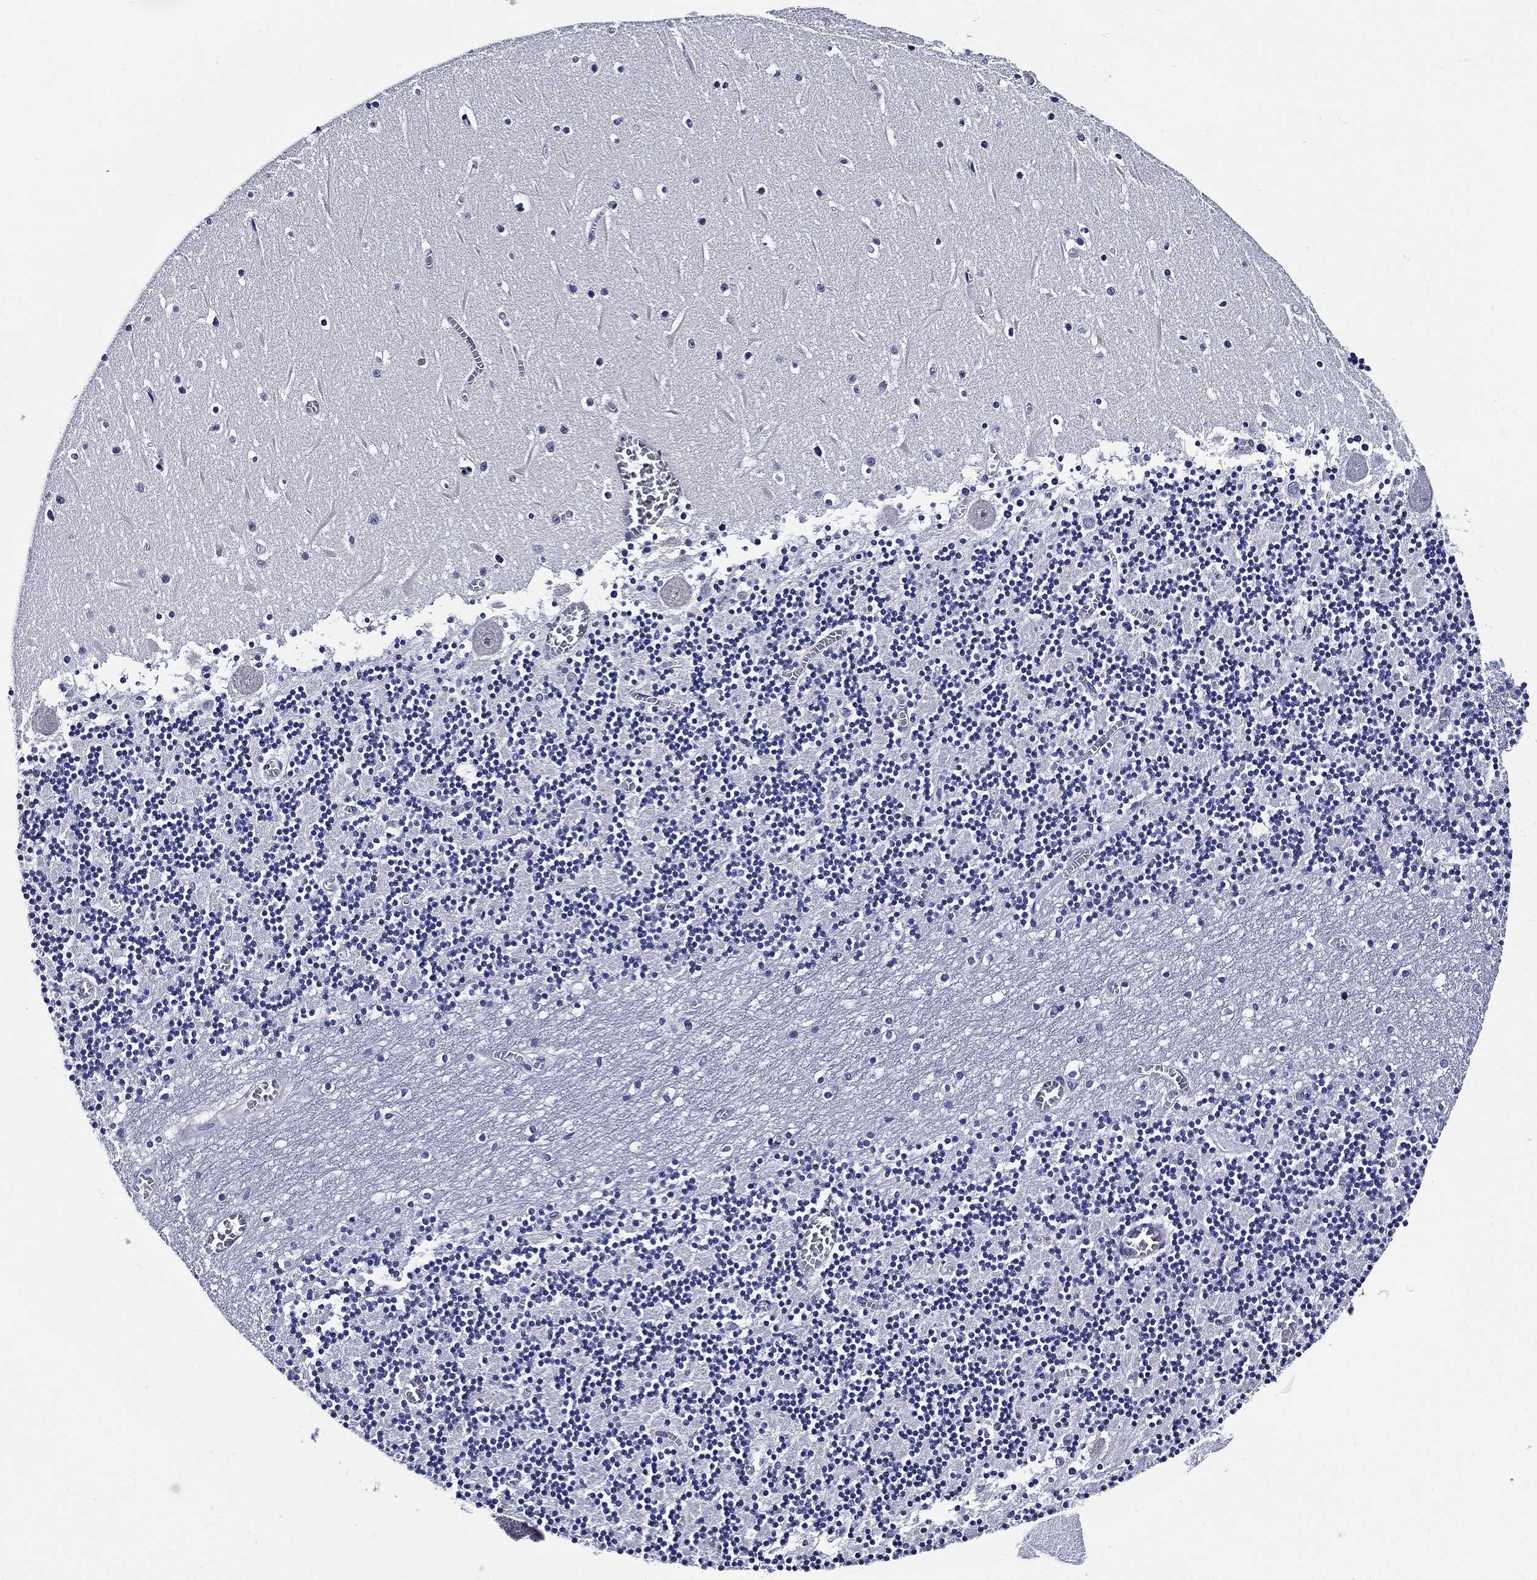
{"staining": {"intensity": "negative", "quantity": "none", "location": "none"}, "tissue": "cerebellum", "cell_type": "Cells in granular layer", "image_type": "normal", "snomed": [{"axis": "morphology", "description": "Normal tissue, NOS"}, {"axis": "topography", "description": "Cerebellum"}], "caption": "DAB immunohistochemical staining of benign human cerebellum exhibits no significant staining in cells in granular layer.", "gene": "NEDD9", "patient": {"sex": "female", "age": 28}}